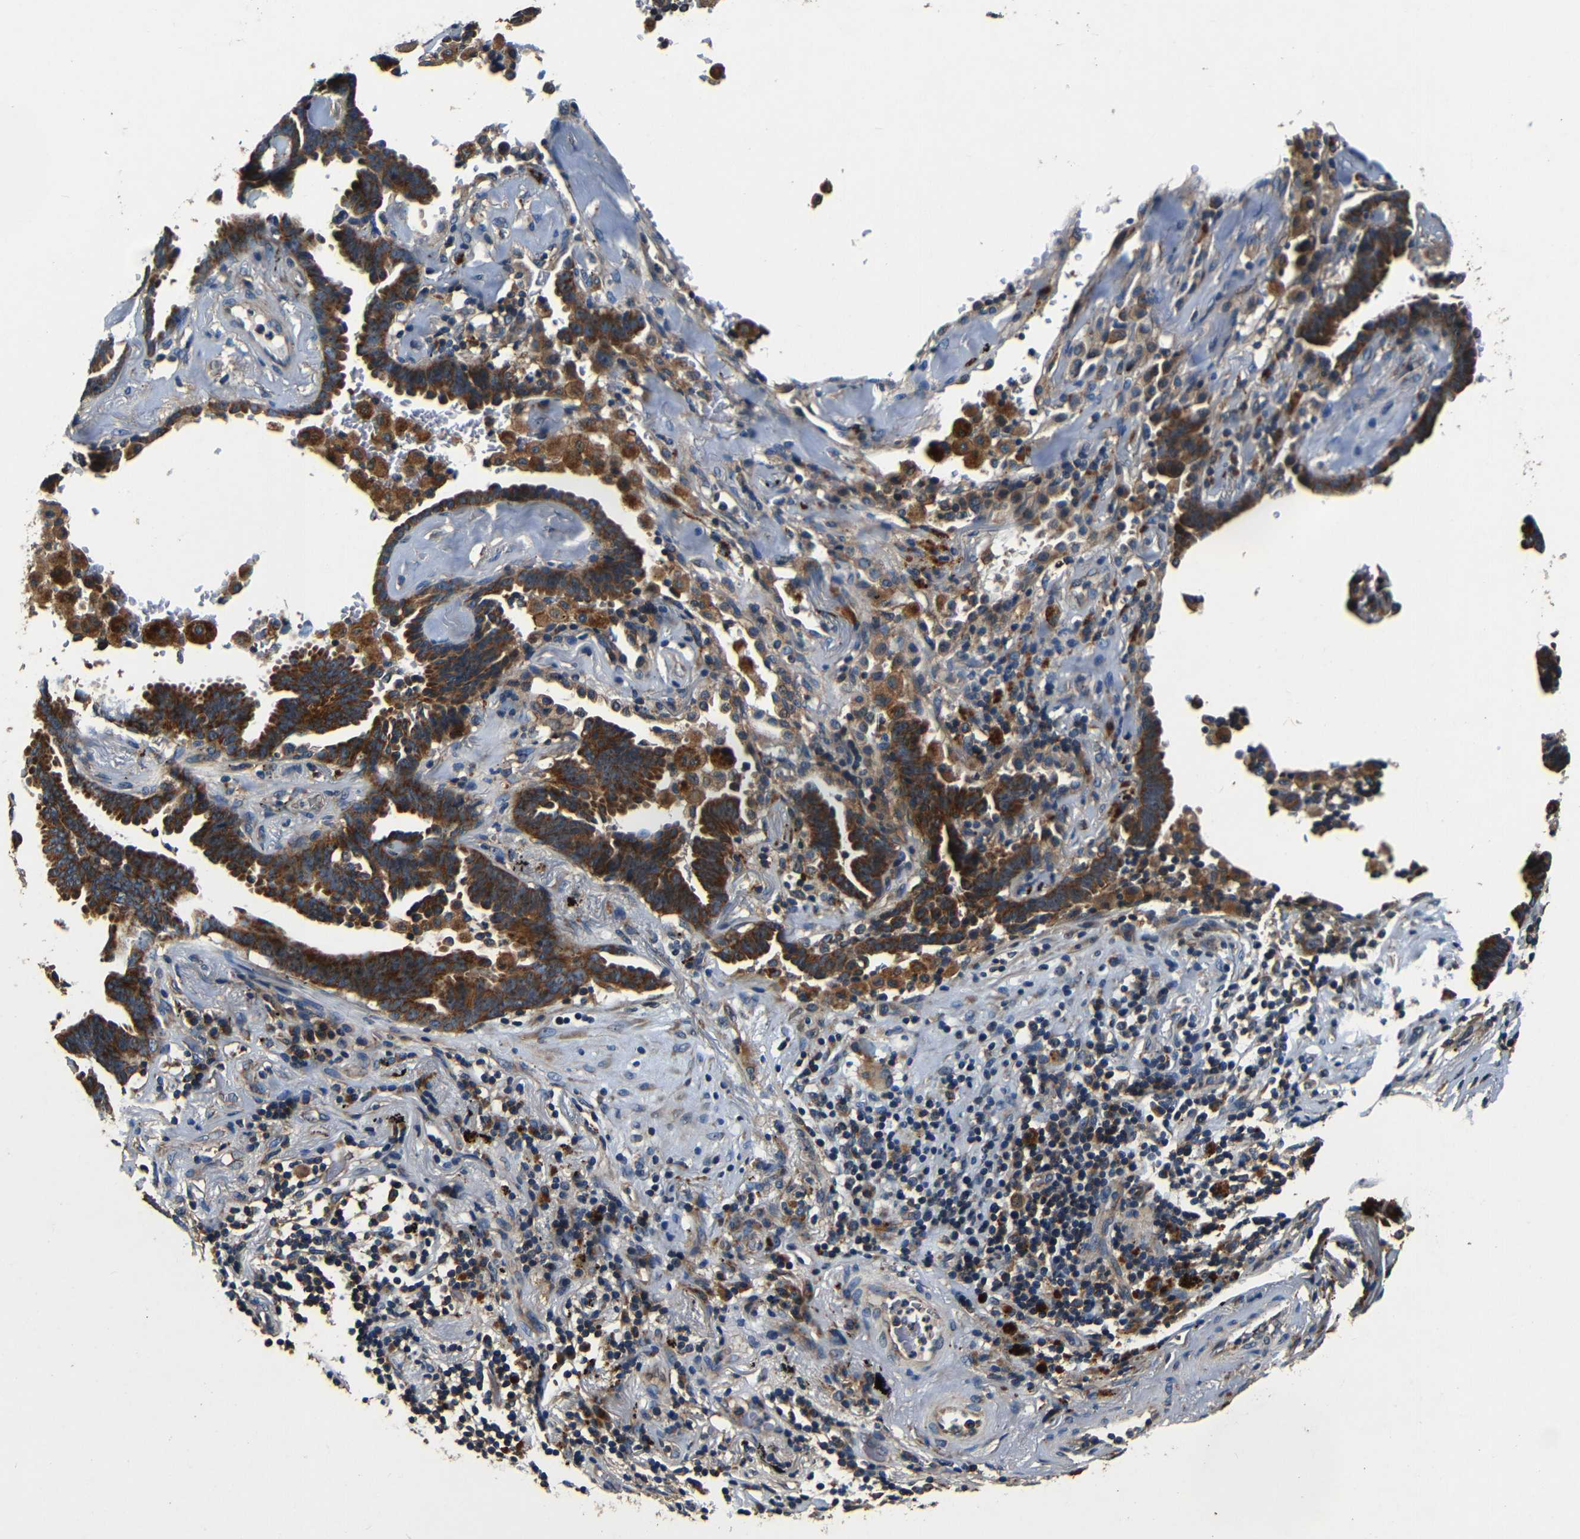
{"staining": {"intensity": "strong", "quantity": ">75%", "location": "cytoplasmic/membranous"}, "tissue": "lung cancer", "cell_type": "Tumor cells", "image_type": "cancer", "snomed": [{"axis": "morphology", "description": "Adenocarcinoma, NOS"}, {"axis": "topography", "description": "Lung"}], "caption": "An image showing strong cytoplasmic/membranous positivity in approximately >75% of tumor cells in adenocarcinoma (lung), as visualized by brown immunohistochemical staining.", "gene": "MTX1", "patient": {"sex": "female", "age": 64}}